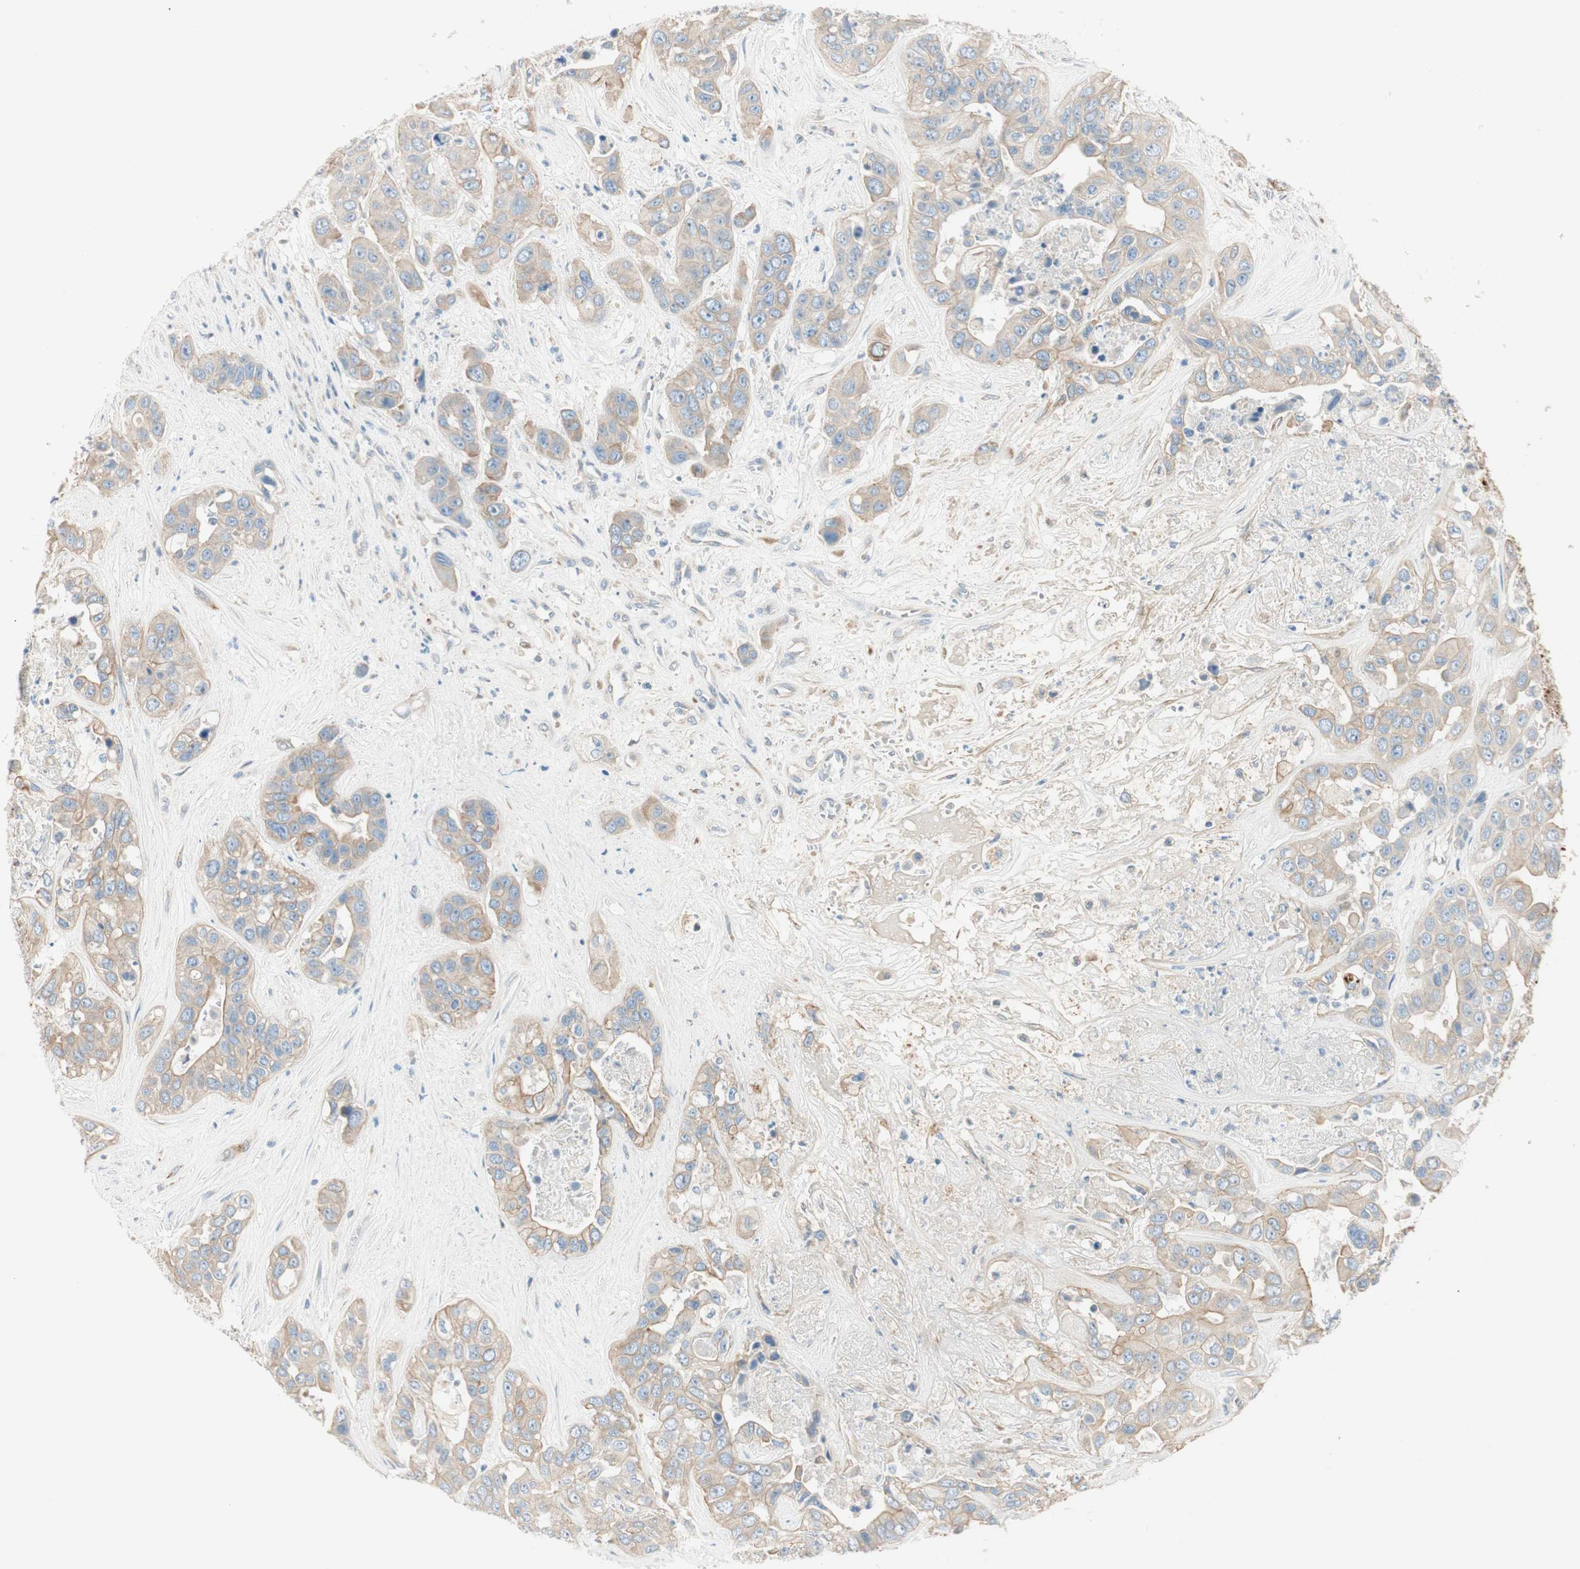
{"staining": {"intensity": "weak", "quantity": ">75%", "location": "cytoplasmic/membranous"}, "tissue": "liver cancer", "cell_type": "Tumor cells", "image_type": "cancer", "snomed": [{"axis": "morphology", "description": "Cholangiocarcinoma"}, {"axis": "topography", "description": "Liver"}], "caption": "Immunohistochemical staining of liver cholangiocarcinoma displays low levels of weak cytoplasmic/membranous positivity in about >75% of tumor cells. (brown staining indicates protein expression, while blue staining denotes nuclei).", "gene": "CDK3", "patient": {"sex": "female", "age": 52}}